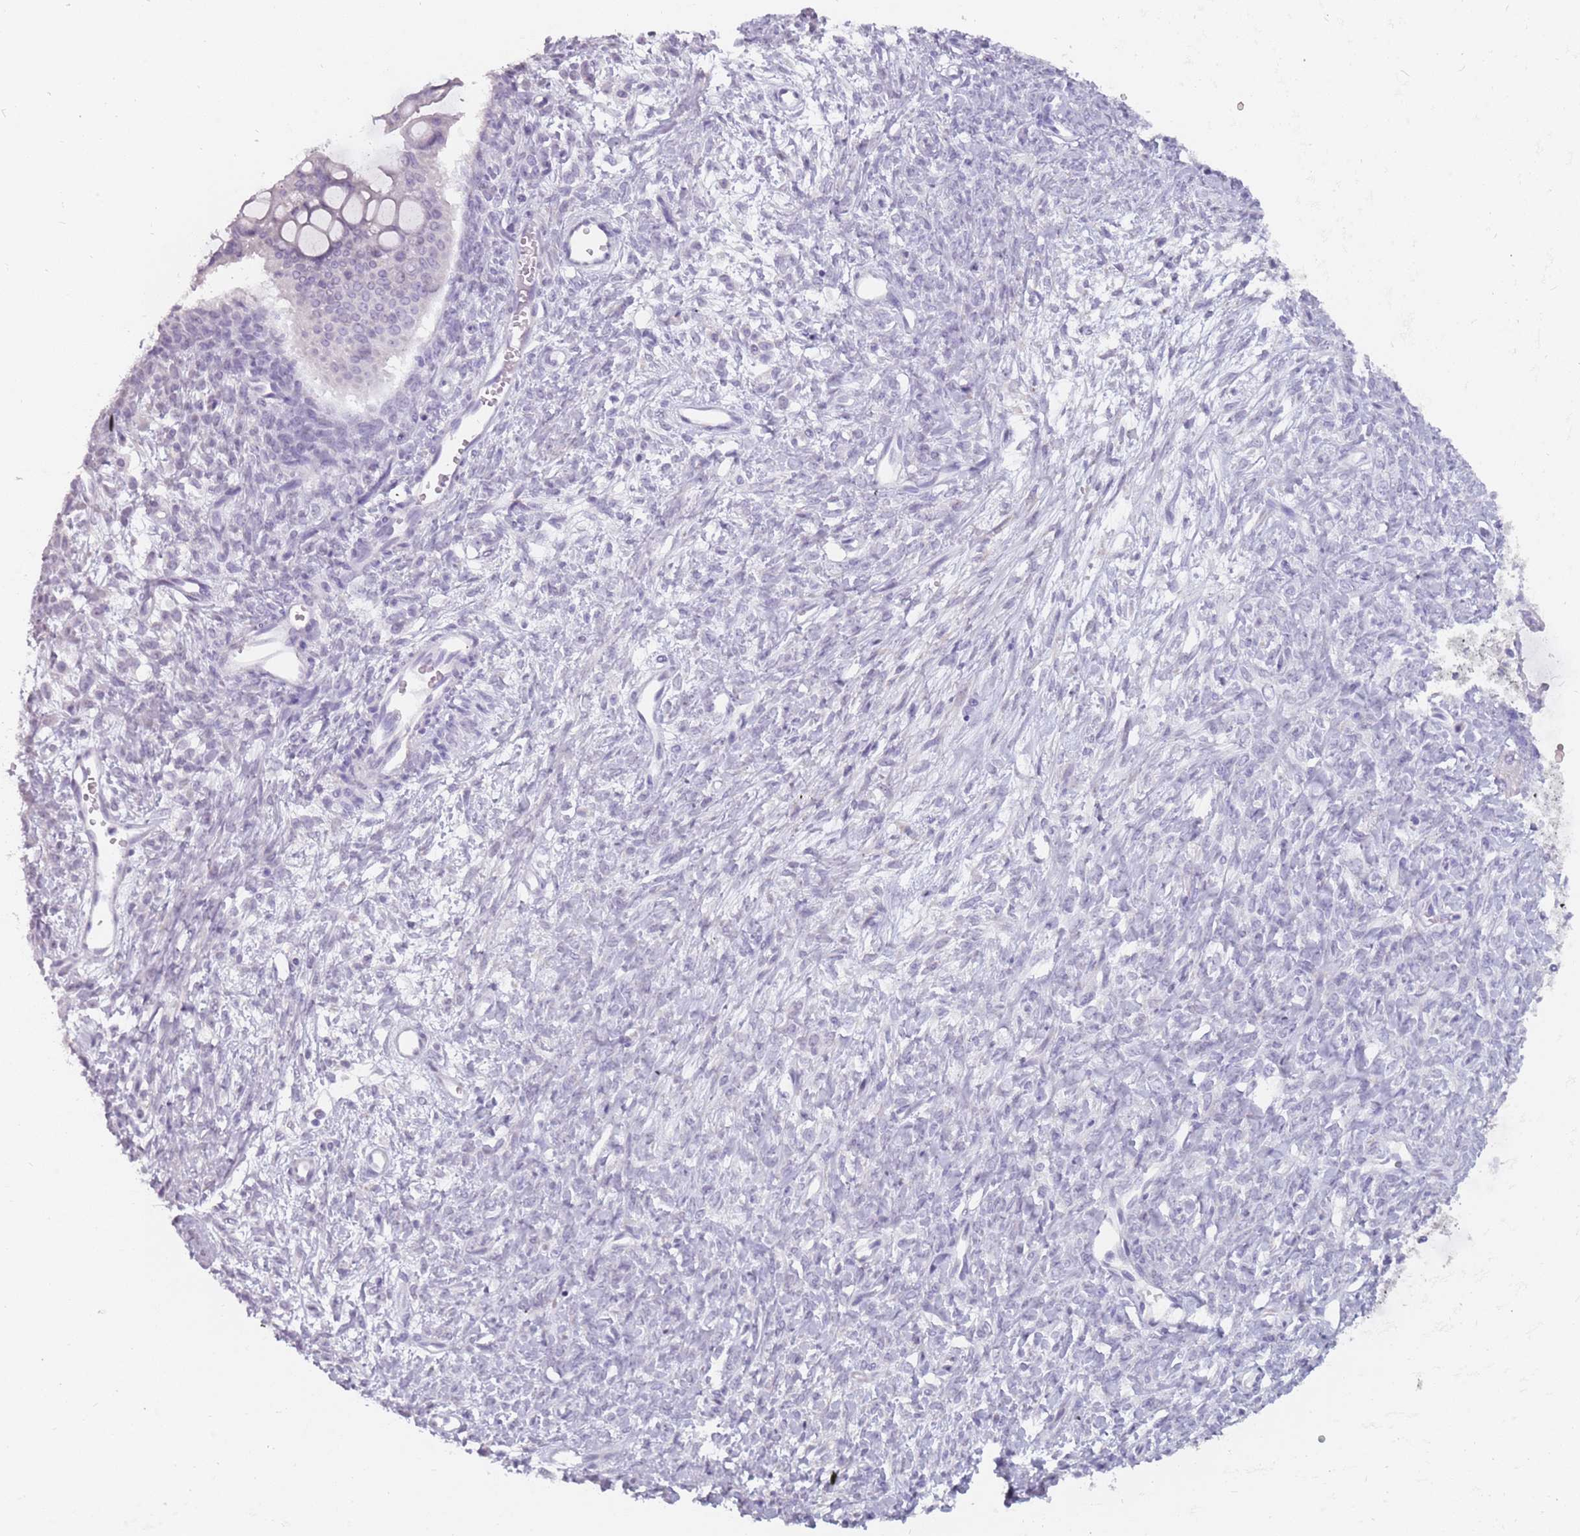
{"staining": {"intensity": "negative", "quantity": "none", "location": "none"}, "tissue": "ovarian cancer", "cell_type": "Tumor cells", "image_type": "cancer", "snomed": [{"axis": "morphology", "description": "Cystadenocarcinoma, mucinous, NOS"}, {"axis": "topography", "description": "Ovary"}], "caption": "Mucinous cystadenocarcinoma (ovarian) stained for a protein using immunohistochemistry demonstrates no positivity tumor cells.", "gene": "DDX4", "patient": {"sex": "female", "age": 73}}